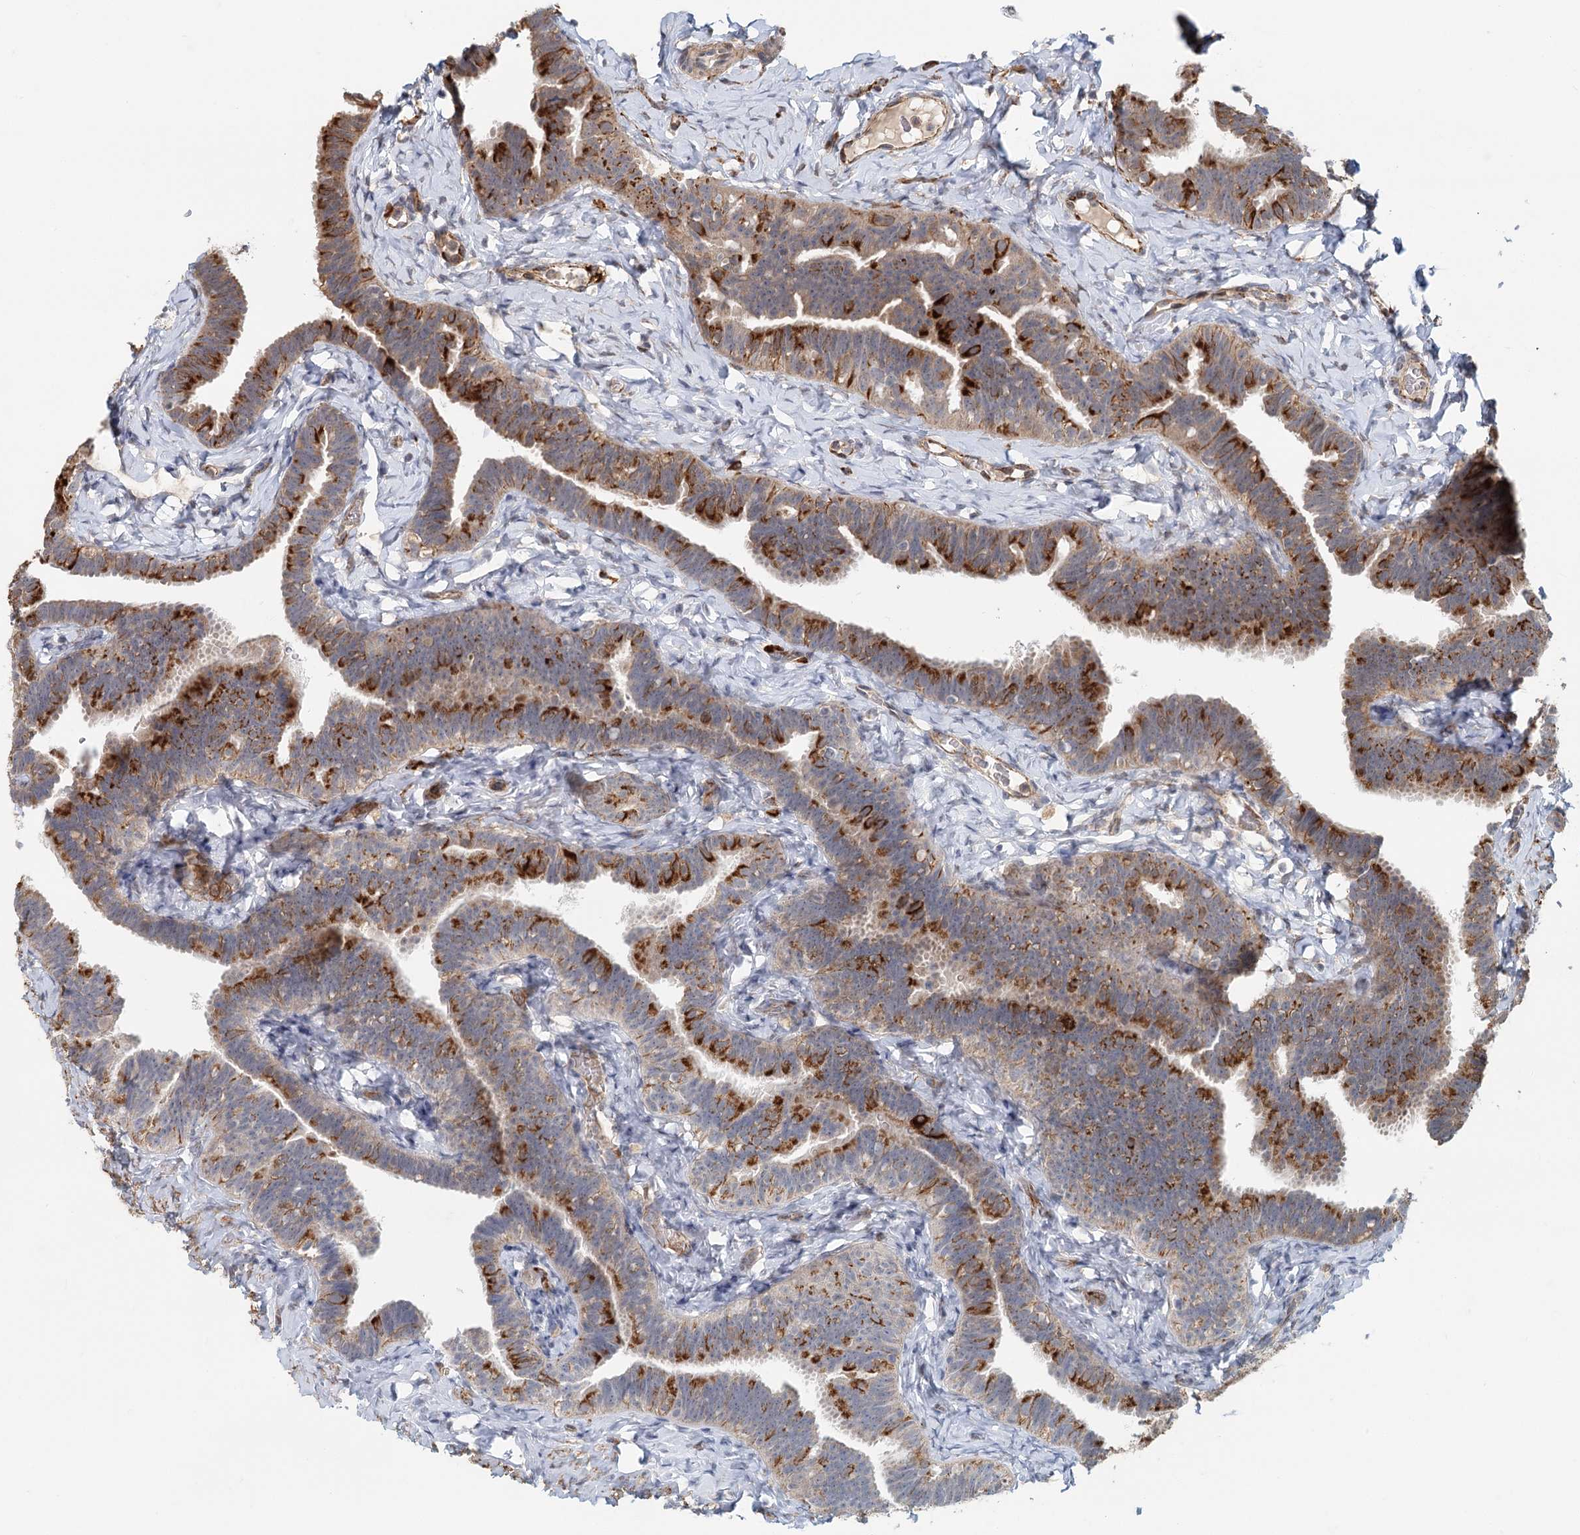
{"staining": {"intensity": "strong", "quantity": "25%-75%", "location": "cytoplasmic/membranous"}, "tissue": "fallopian tube", "cell_type": "Glandular cells", "image_type": "normal", "snomed": [{"axis": "morphology", "description": "Normal tissue, NOS"}, {"axis": "topography", "description": "Fallopian tube"}], "caption": "Protein expression analysis of benign human fallopian tube reveals strong cytoplasmic/membranous positivity in approximately 25%-75% of glandular cells. The staining is performed using DAB brown chromogen to label protein expression. The nuclei are counter-stained blue using hematoxylin.", "gene": "RNF111", "patient": {"sex": "female", "age": 65}}